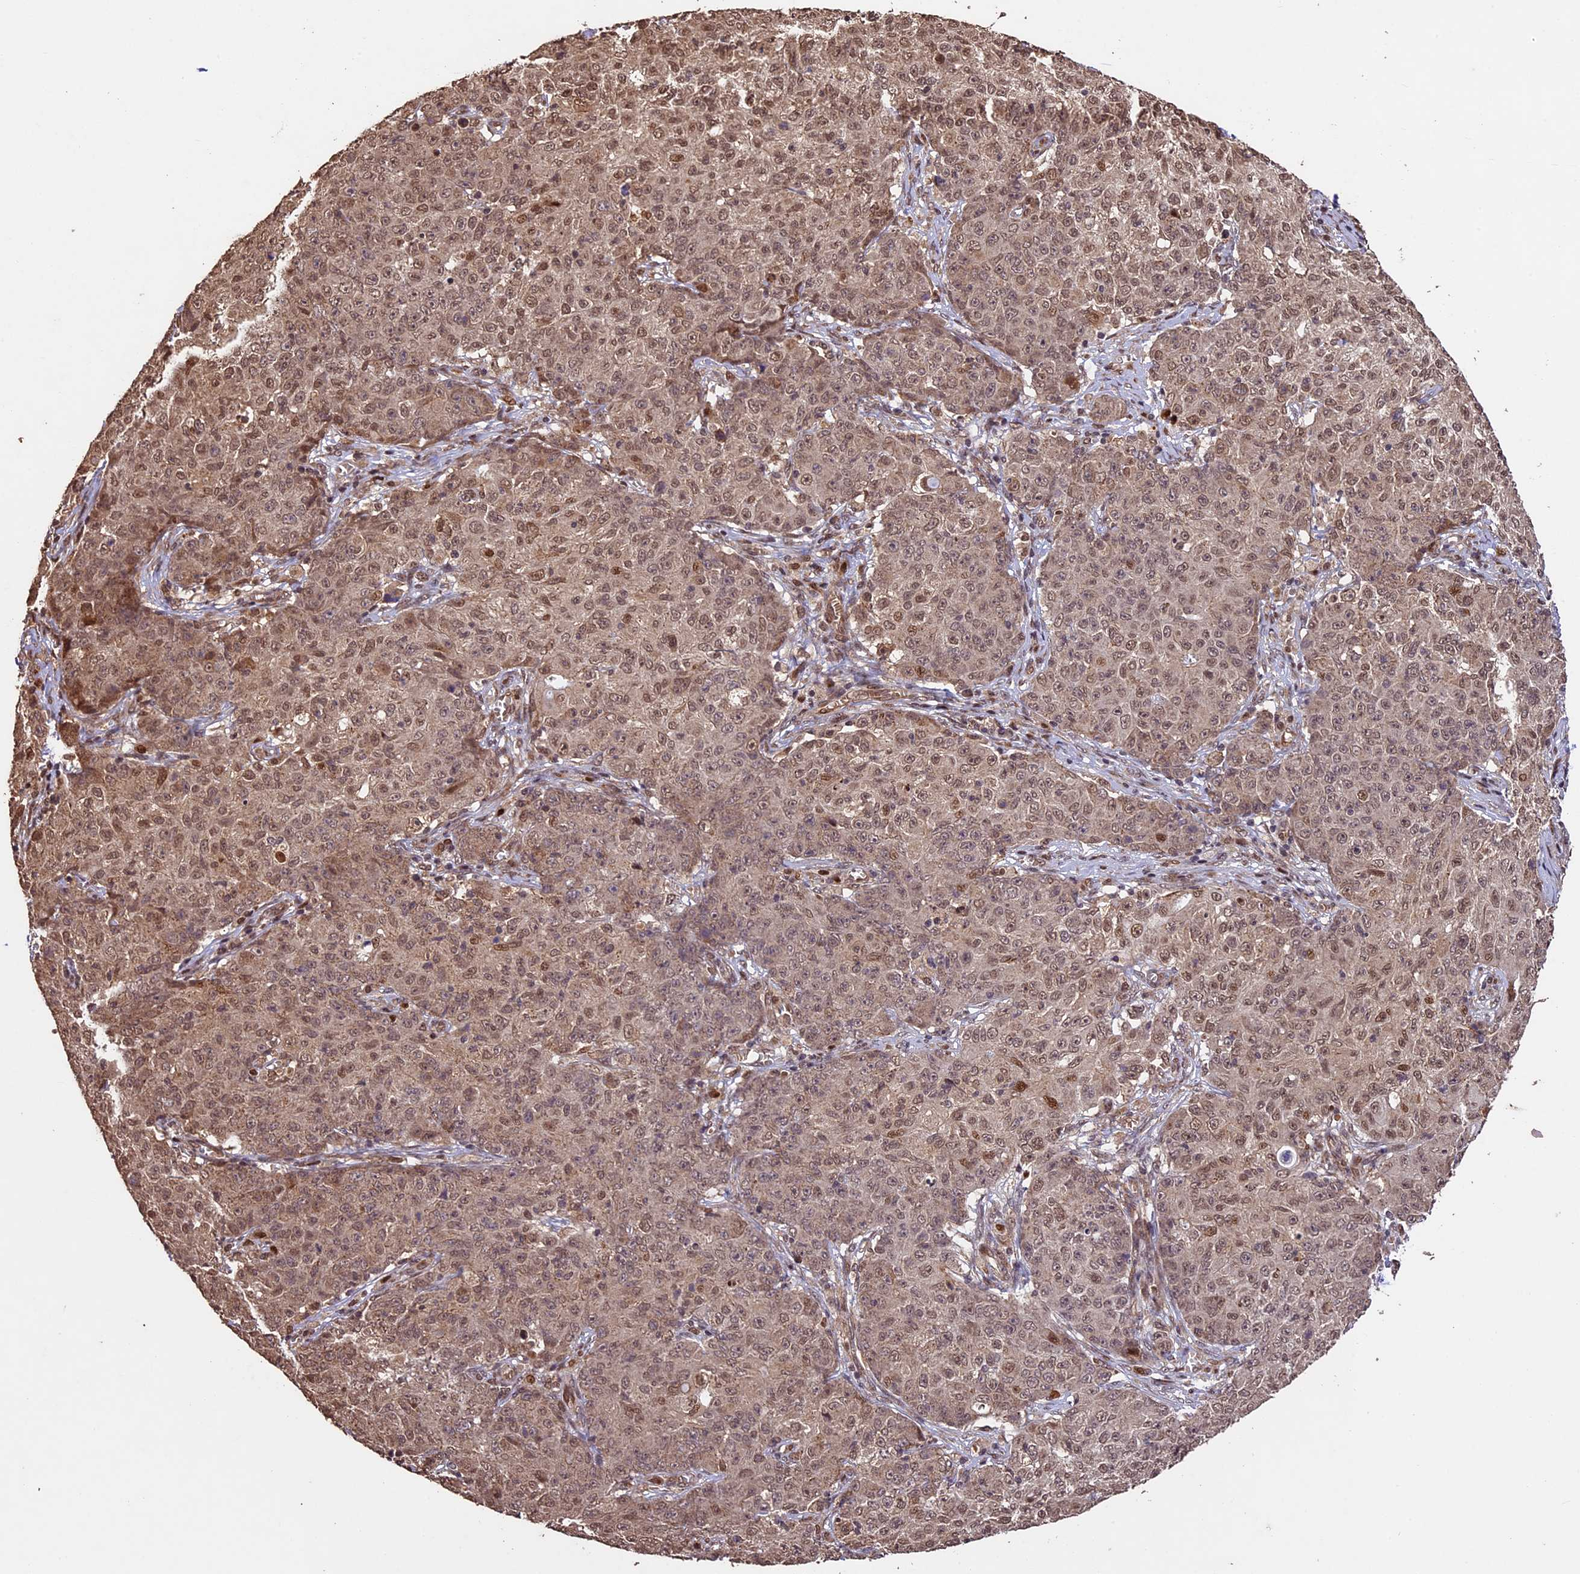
{"staining": {"intensity": "moderate", "quantity": ">75%", "location": "cytoplasmic/membranous,nuclear"}, "tissue": "ovarian cancer", "cell_type": "Tumor cells", "image_type": "cancer", "snomed": [{"axis": "morphology", "description": "Carcinoma, endometroid"}, {"axis": "topography", "description": "Ovary"}], "caption": "Ovarian endometroid carcinoma was stained to show a protein in brown. There is medium levels of moderate cytoplasmic/membranous and nuclear positivity in about >75% of tumor cells.", "gene": "CDKN2AIP", "patient": {"sex": "female", "age": 42}}